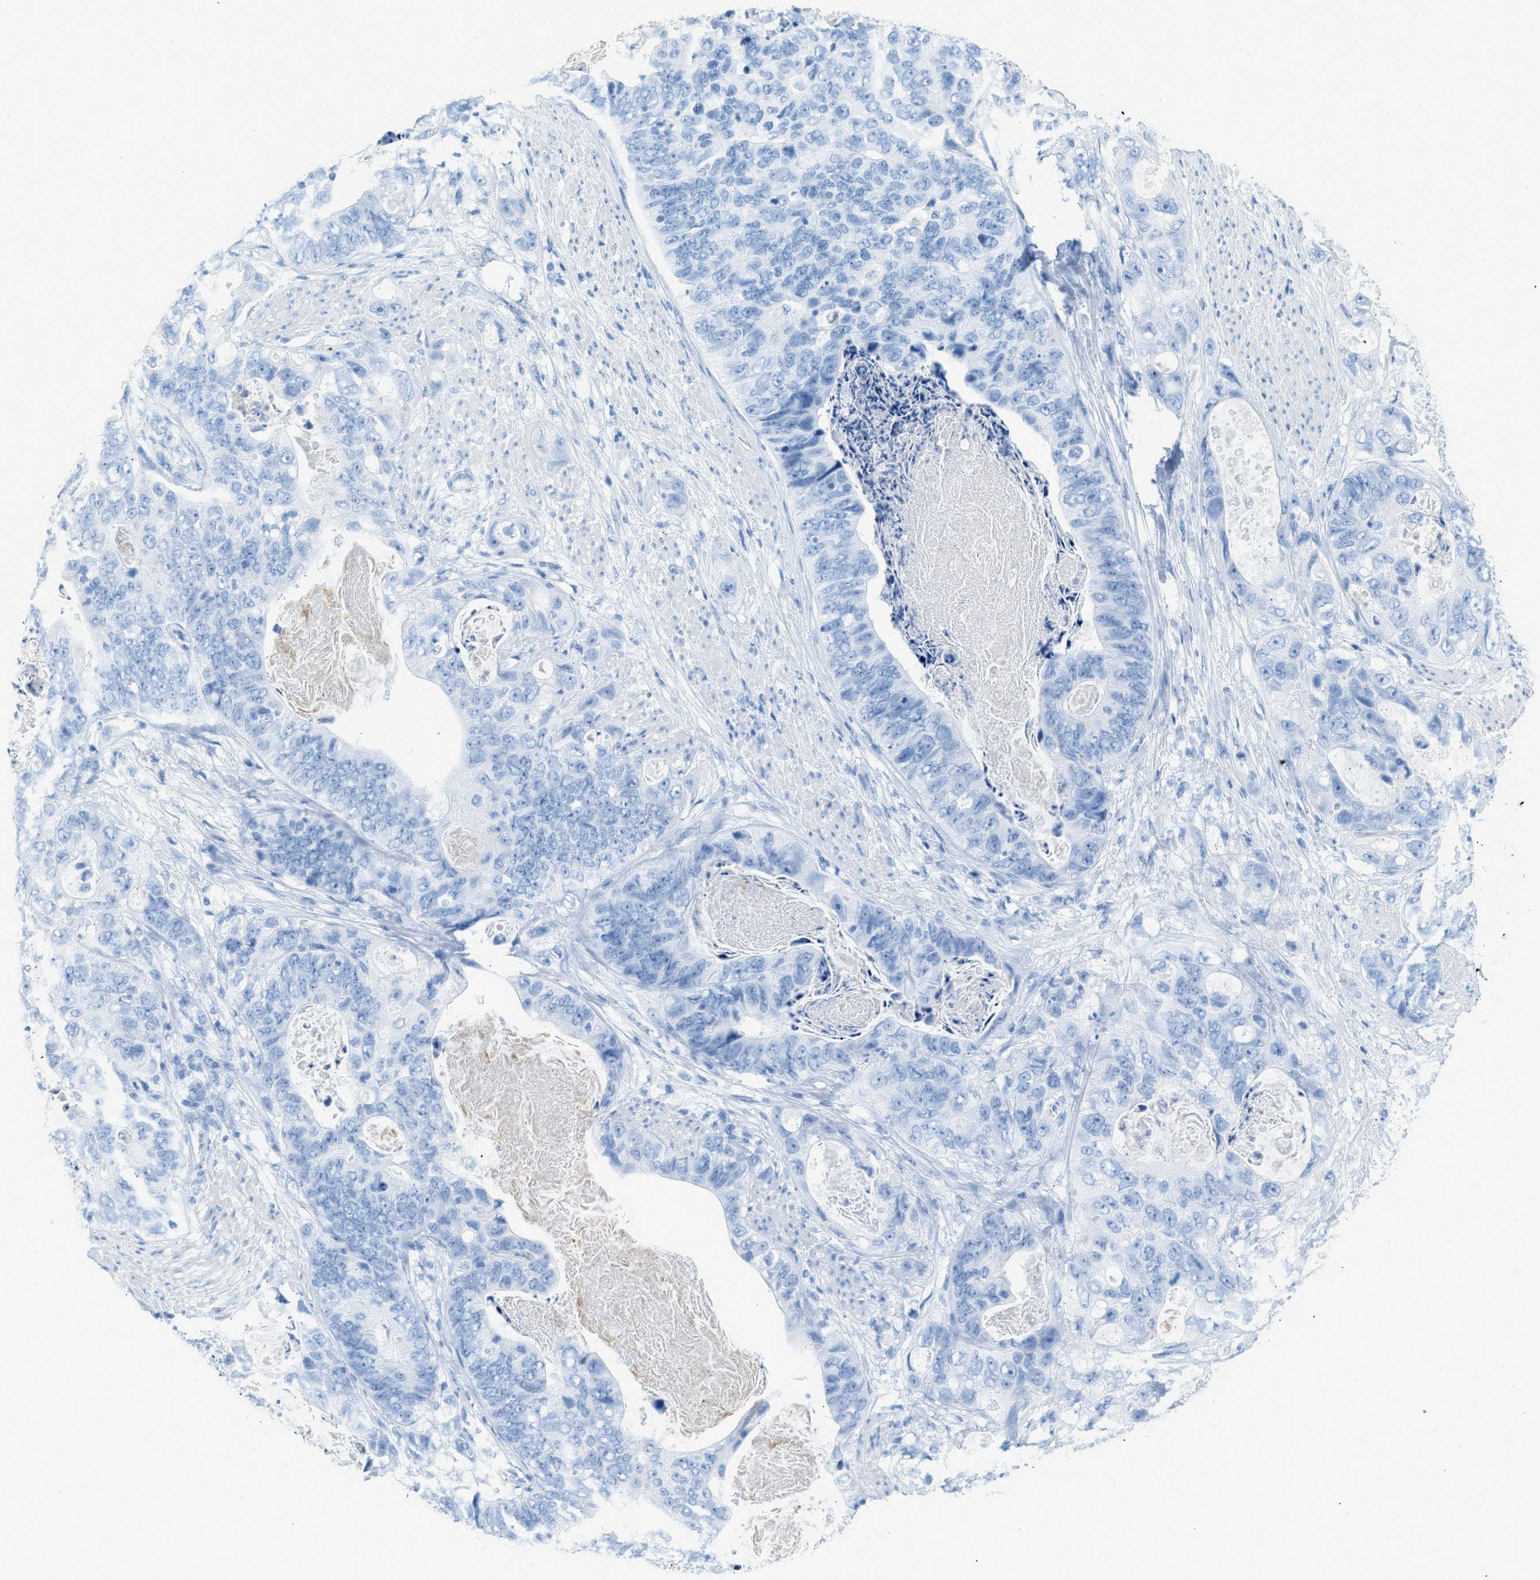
{"staining": {"intensity": "negative", "quantity": "none", "location": "none"}, "tissue": "stomach cancer", "cell_type": "Tumor cells", "image_type": "cancer", "snomed": [{"axis": "morphology", "description": "Adenocarcinoma, NOS"}, {"axis": "topography", "description": "Stomach"}], "caption": "This is a histopathology image of IHC staining of stomach adenocarcinoma, which shows no staining in tumor cells.", "gene": "FAIM2", "patient": {"sex": "female", "age": 89}}